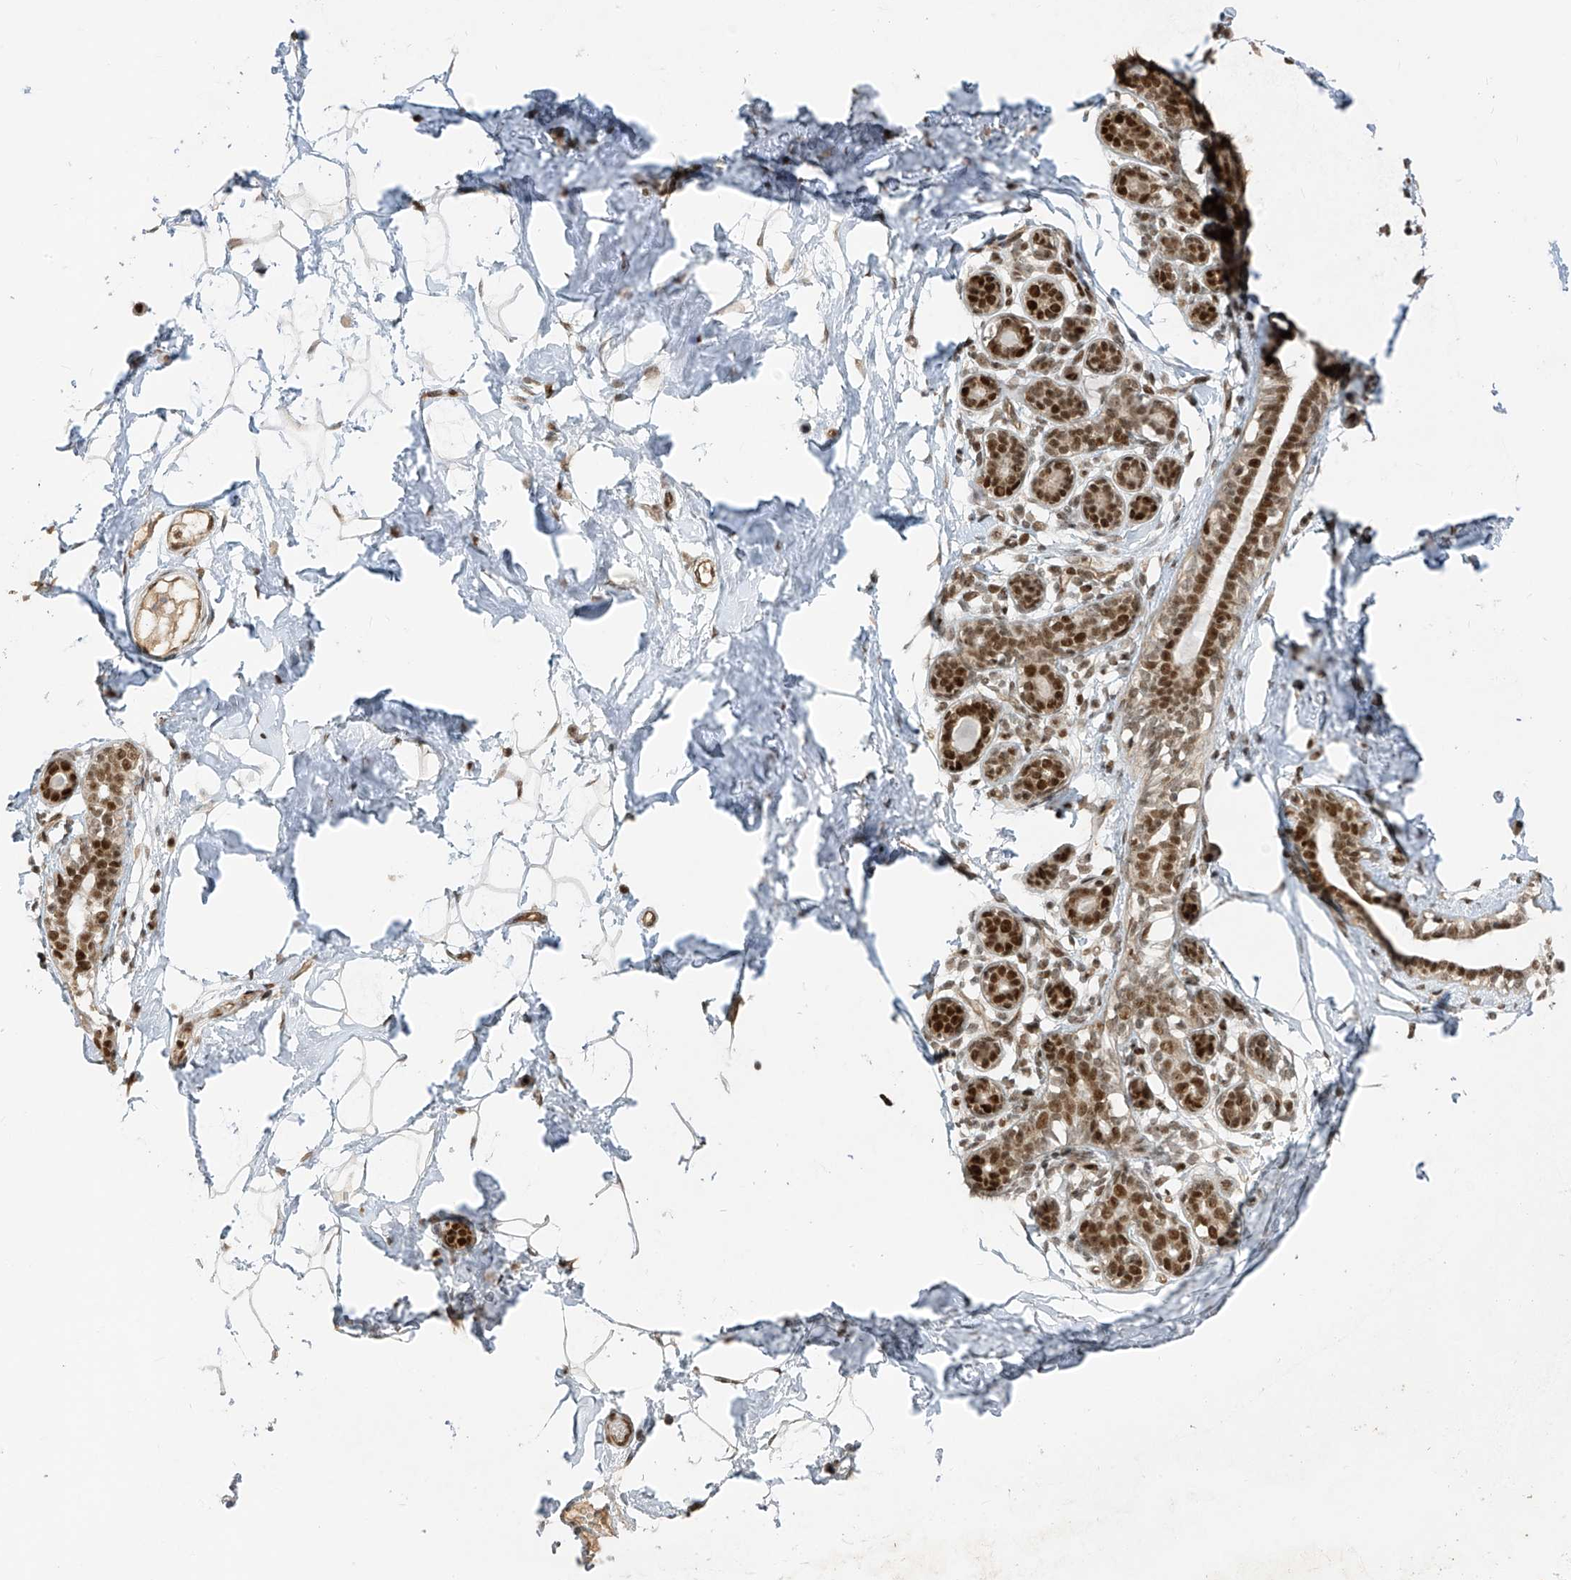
{"staining": {"intensity": "negative", "quantity": "none", "location": "none"}, "tissue": "breast", "cell_type": "Adipocytes", "image_type": "normal", "snomed": [{"axis": "morphology", "description": "Normal tissue, NOS"}, {"axis": "morphology", "description": "Adenoma, NOS"}, {"axis": "topography", "description": "Breast"}], "caption": "The histopathology image displays no significant staining in adipocytes of breast. (DAB (3,3'-diaminobenzidine) immunohistochemistry (IHC), high magnification).", "gene": "ARHGEF3", "patient": {"sex": "female", "age": 23}}